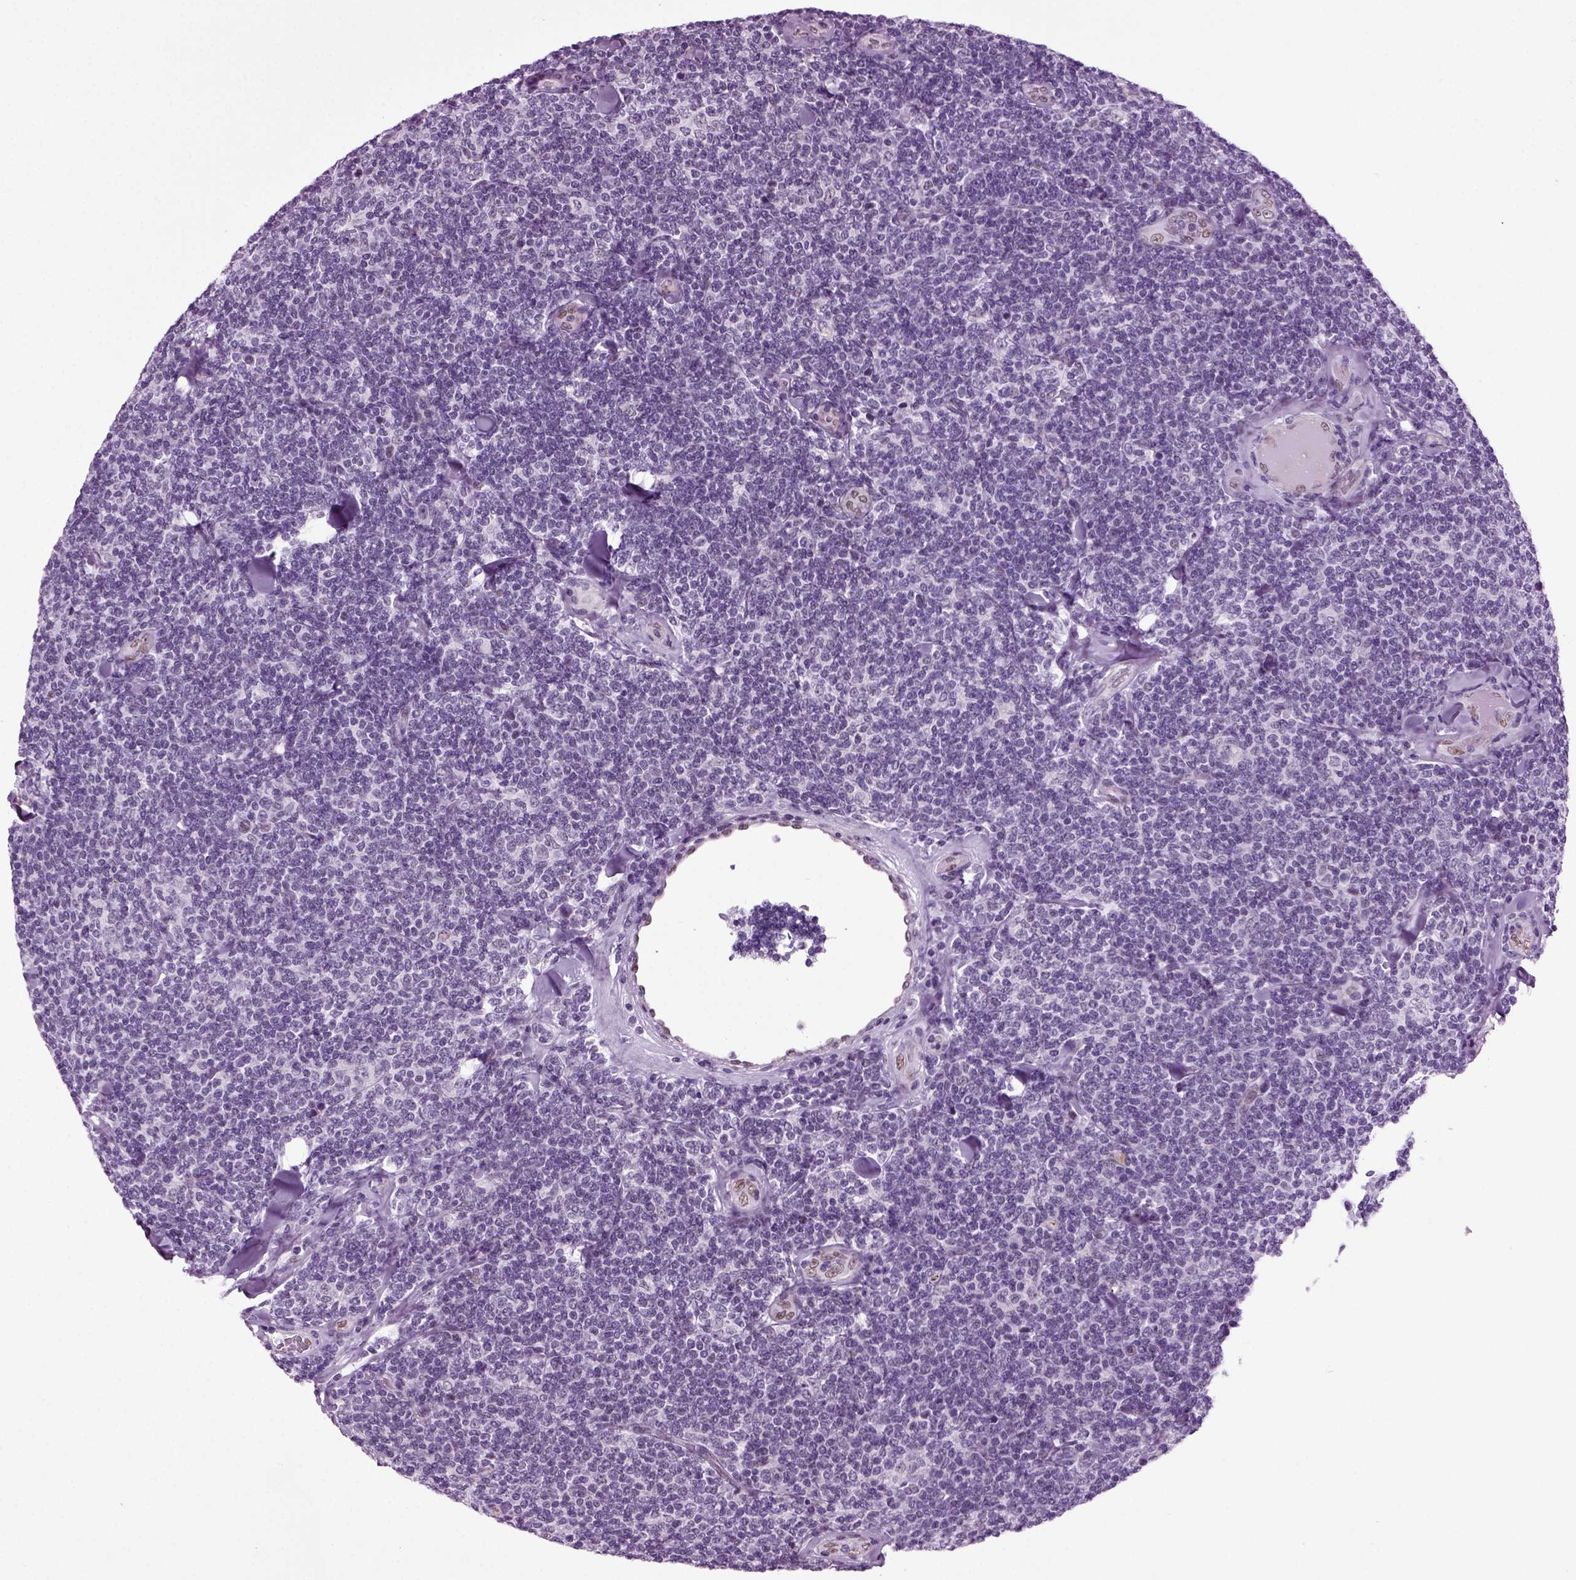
{"staining": {"intensity": "negative", "quantity": "none", "location": "none"}, "tissue": "lymphoma", "cell_type": "Tumor cells", "image_type": "cancer", "snomed": [{"axis": "morphology", "description": "Malignant lymphoma, non-Hodgkin's type, Low grade"}, {"axis": "topography", "description": "Lymph node"}], "caption": "The immunohistochemistry photomicrograph has no significant expression in tumor cells of malignant lymphoma, non-Hodgkin's type (low-grade) tissue.", "gene": "RFX3", "patient": {"sex": "female", "age": 56}}